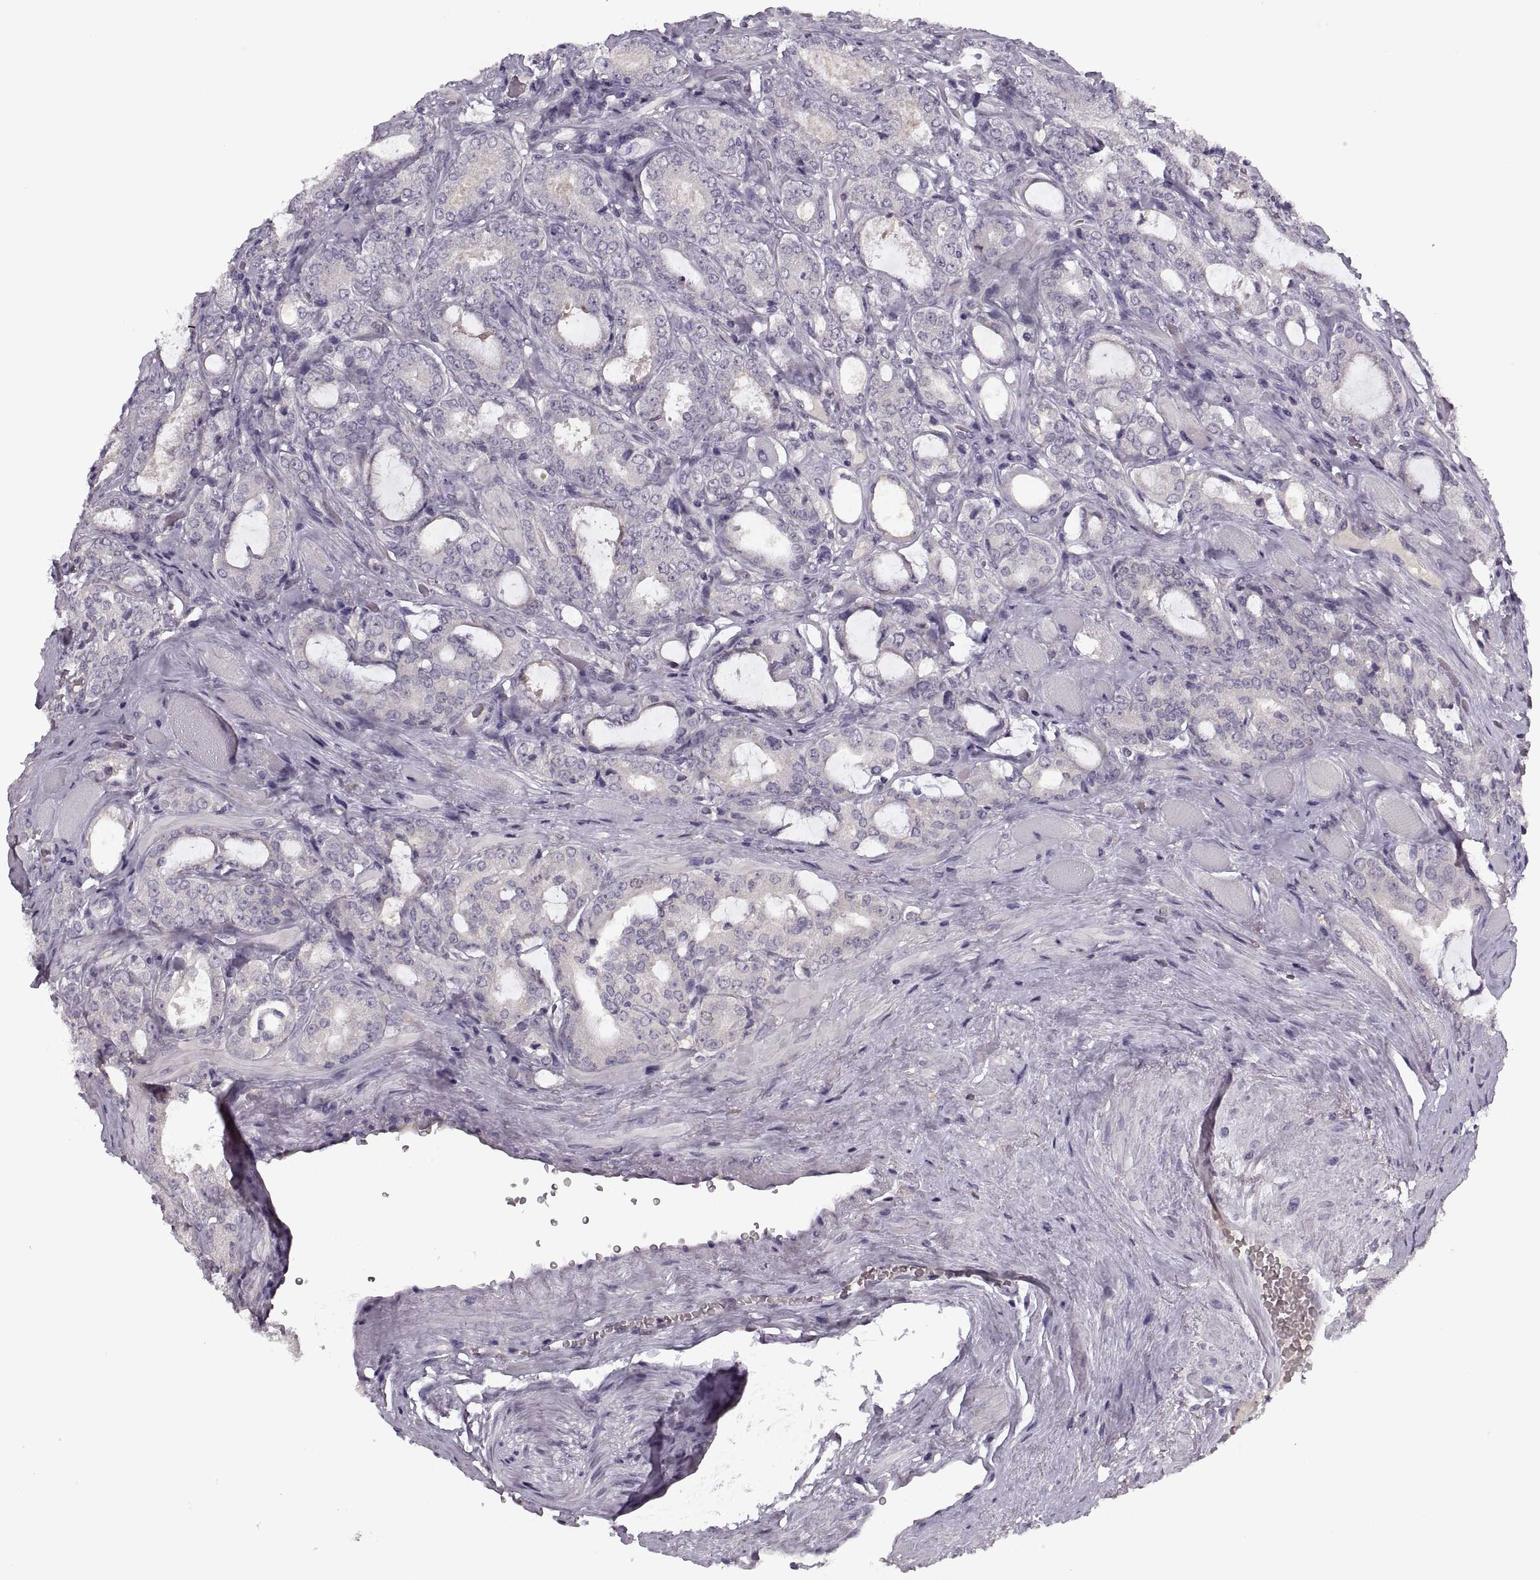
{"staining": {"intensity": "negative", "quantity": "none", "location": "none"}, "tissue": "prostate cancer", "cell_type": "Tumor cells", "image_type": "cancer", "snomed": [{"axis": "morphology", "description": "Adenocarcinoma, NOS"}, {"axis": "topography", "description": "Prostate"}], "caption": "DAB immunohistochemical staining of human prostate cancer exhibits no significant positivity in tumor cells. (Brightfield microscopy of DAB (3,3'-diaminobenzidine) IHC at high magnification).", "gene": "CACNA1F", "patient": {"sex": "male", "age": 64}}